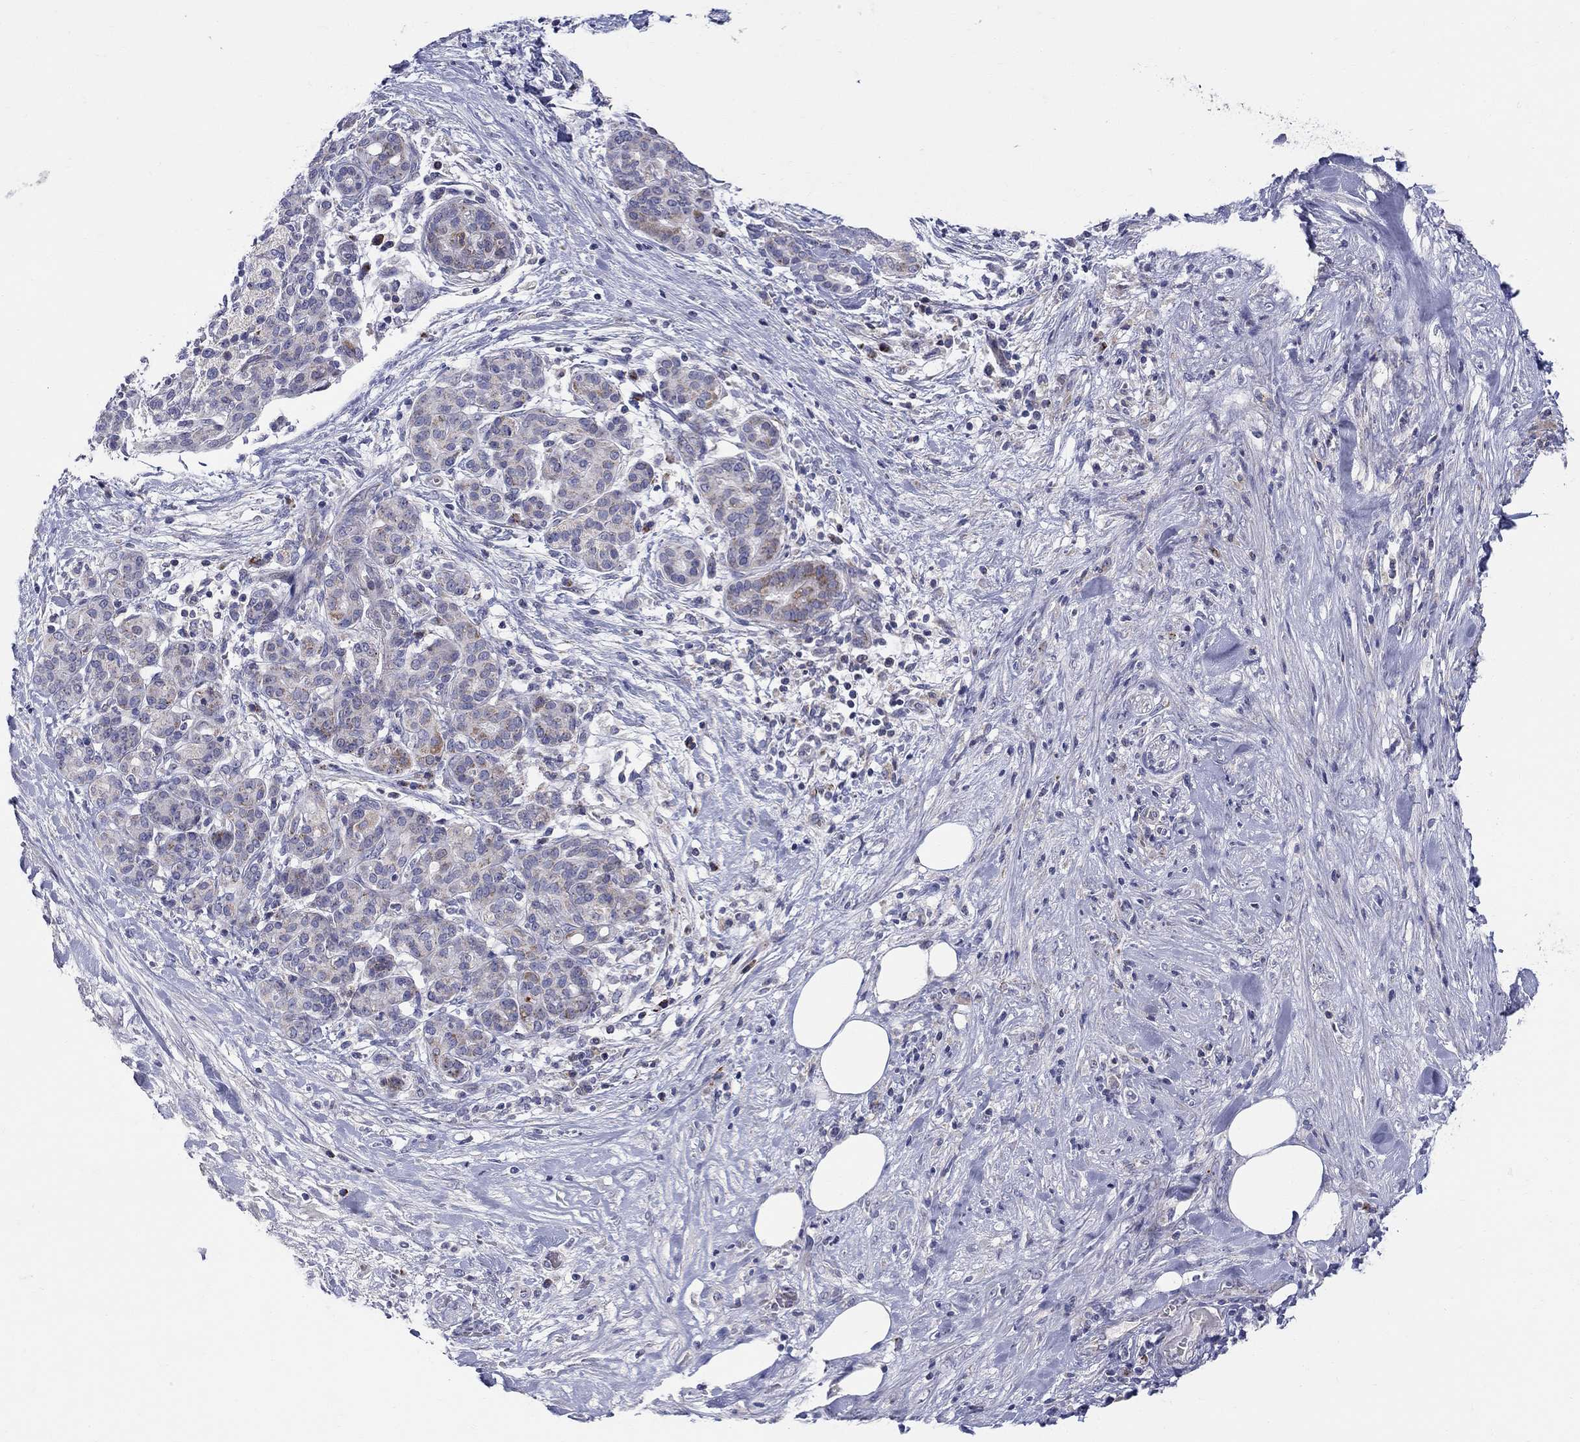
{"staining": {"intensity": "moderate", "quantity": "<25%", "location": "cytoplasmic/membranous"}, "tissue": "pancreatic cancer", "cell_type": "Tumor cells", "image_type": "cancer", "snomed": [{"axis": "morphology", "description": "Adenocarcinoma, NOS"}, {"axis": "topography", "description": "Pancreas"}], "caption": "There is low levels of moderate cytoplasmic/membranous expression in tumor cells of pancreatic adenocarcinoma, as demonstrated by immunohistochemical staining (brown color).", "gene": "HMX2", "patient": {"sex": "male", "age": 44}}